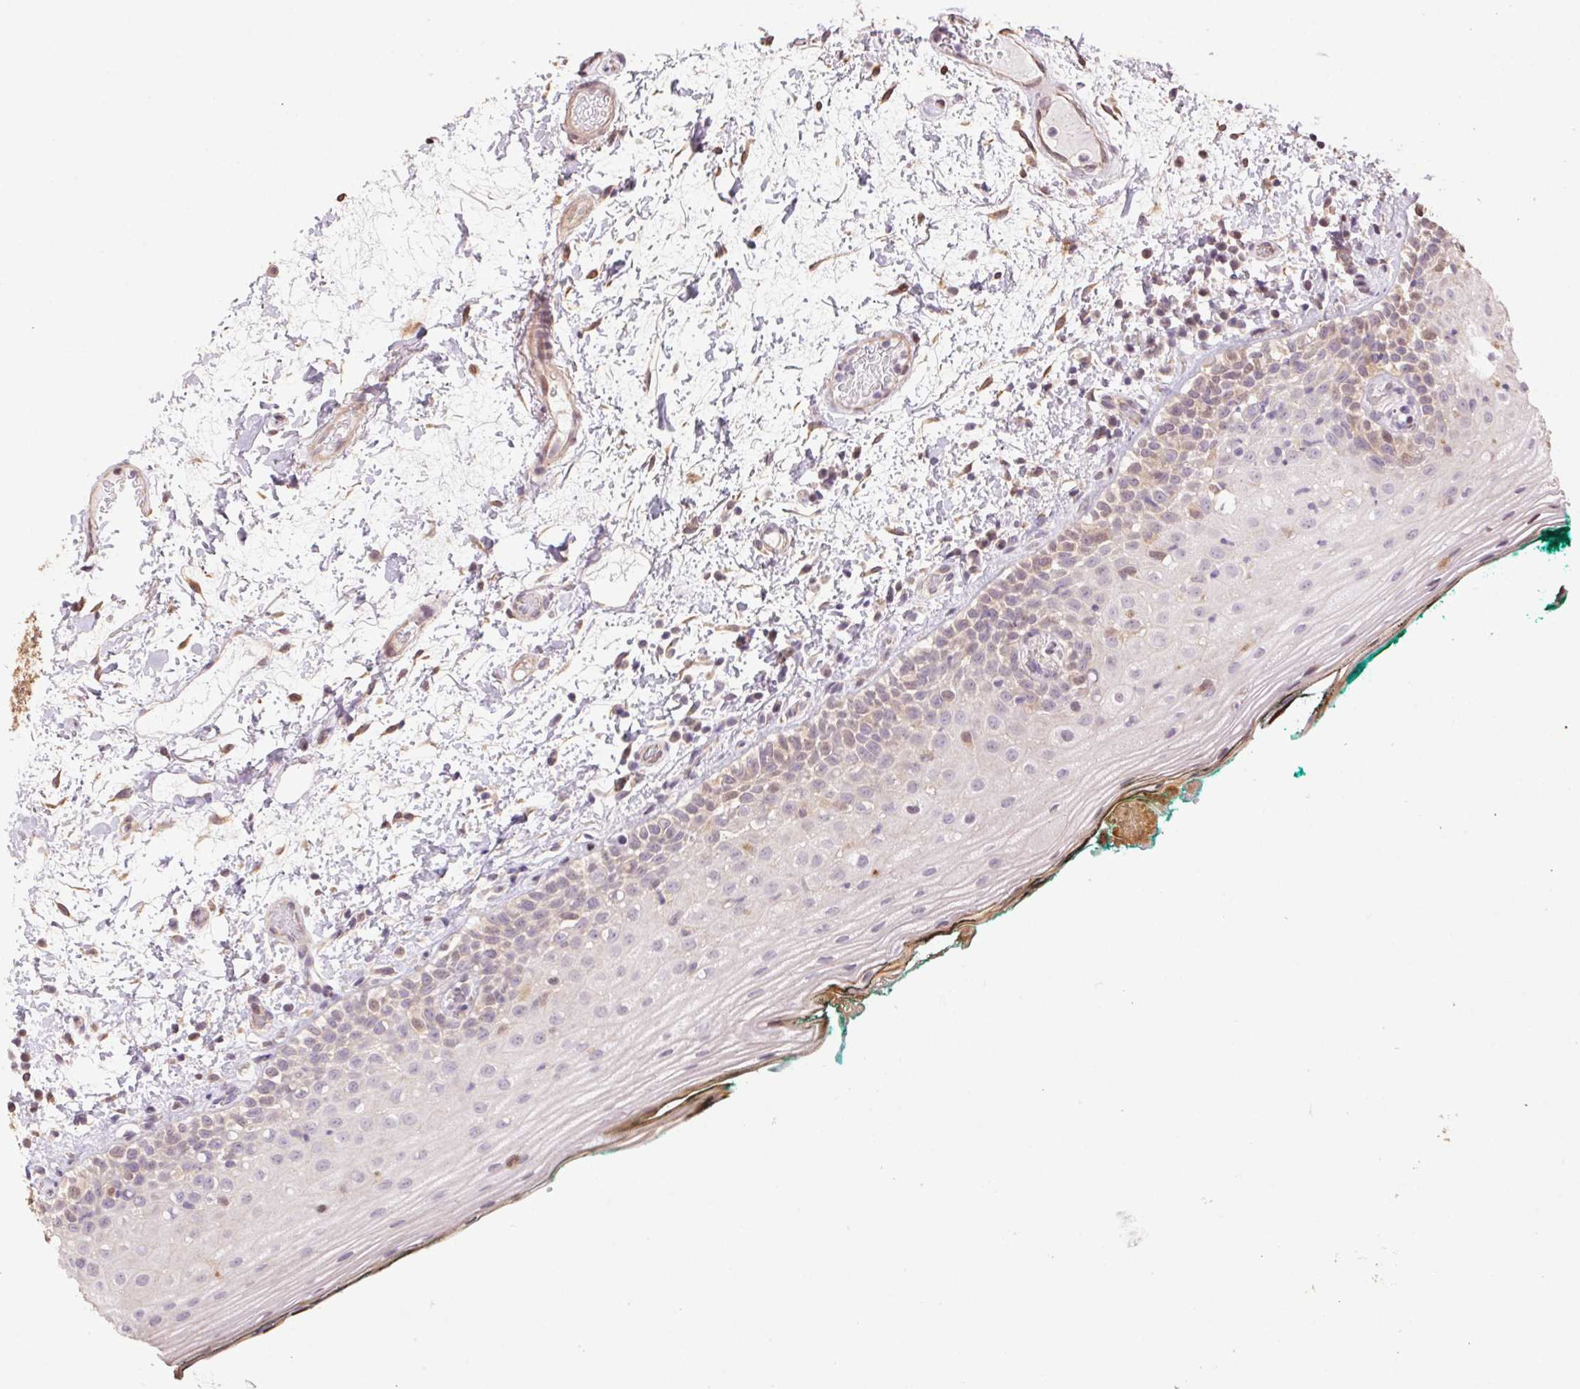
{"staining": {"intensity": "weak", "quantity": "25%-75%", "location": "nuclear"}, "tissue": "oral mucosa", "cell_type": "Squamous epithelial cells", "image_type": "normal", "snomed": [{"axis": "morphology", "description": "Normal tissue, NOS"}, {"axis": "topography", "description": "Oral tissue"}], "caption": "Immunohistochemical staining of benign human oral mucosa demonstrates weak nuclear protein expression in about 25%-75% of squamous epithelial cells. Using DAB (3,3'-diaminobenzidine) (brown) and hematoxylin (blue) stains, captured at high magnification using brightfield microscopy.", "gene": "CUTA", "patient": {"sex": "female", "age": 83}}